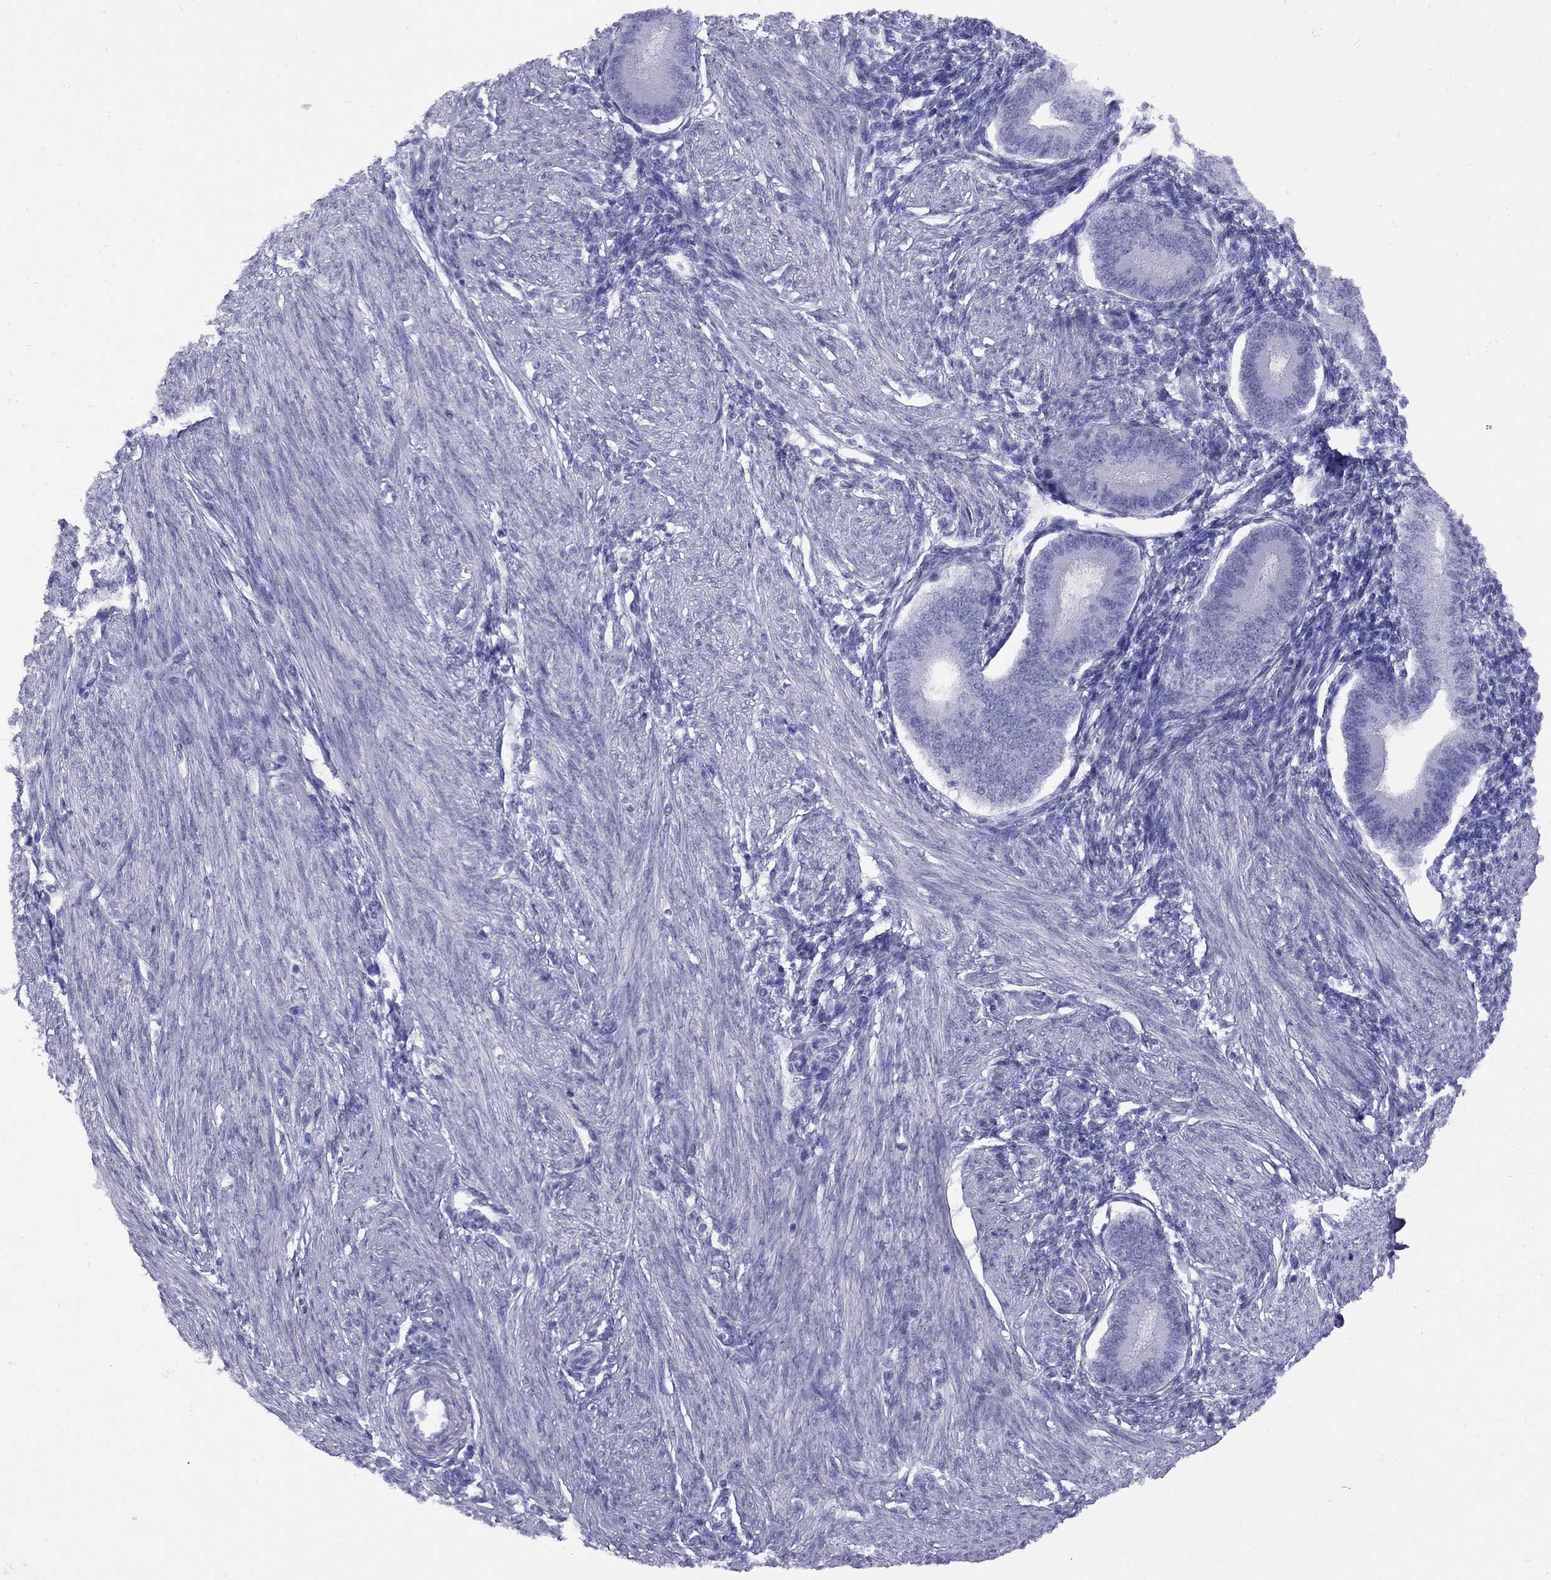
{"staining": {"intensity": "negative", "quantity": "none", "location": "none"}, "tissue": "endometrium", "cell_type": "Cells in endometrial stroma", "image_type": "normal", "snomed": [{"axis": "morphology", "description": "Normal tissue, NOS"}, {"axis": "topography", "description": "Endometrium"}], "caption": "The photomicrograph shows no staining of cells in endometrial stroma in benign endometrium.", "gene": "GRIA2", "patient": {"sex": "female", "age": 39}}